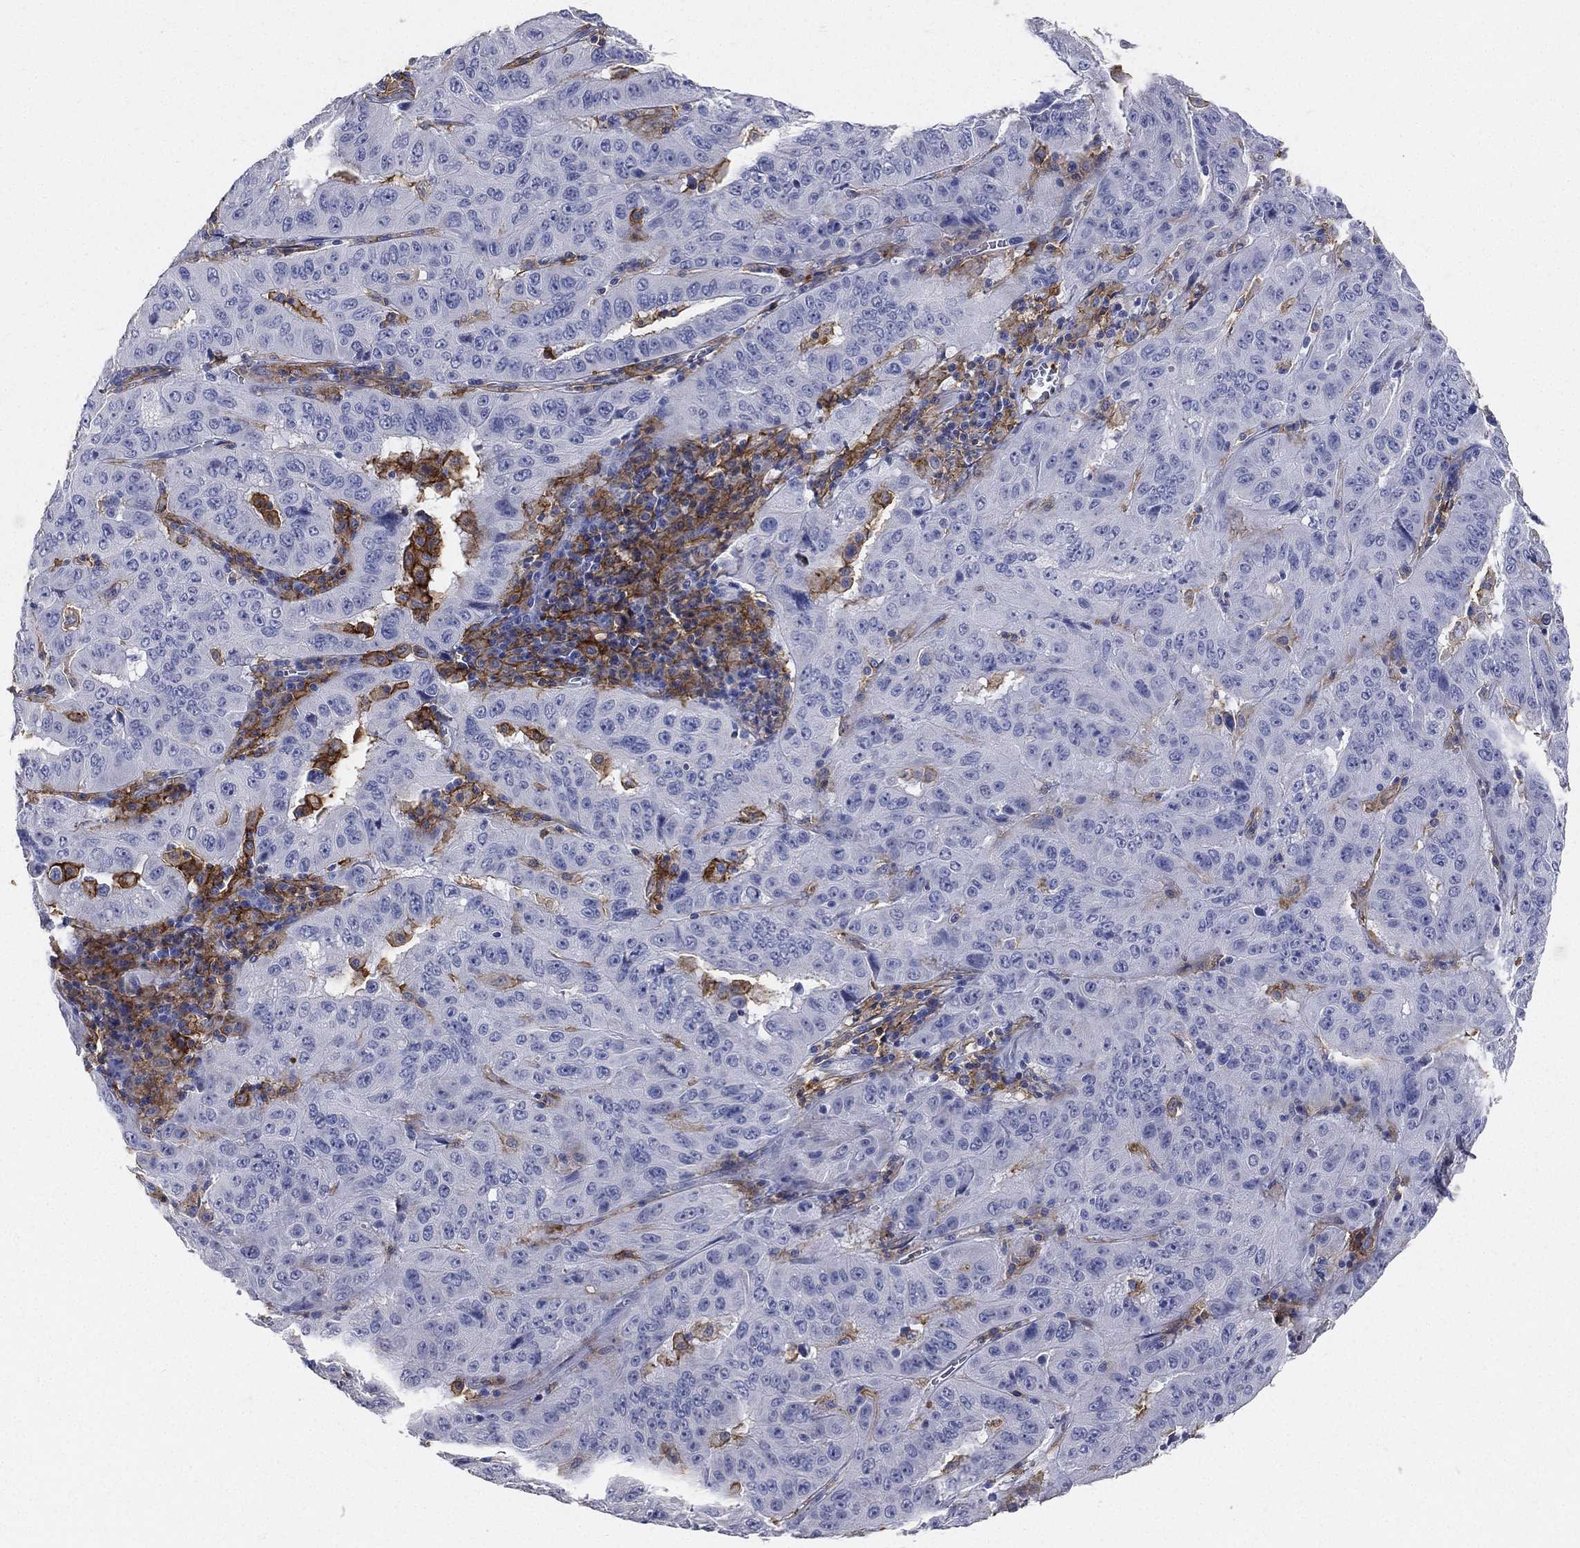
{"staining": {"intensity": "negative", "quantity": "none", "location": "none"}, "tissue": "pancreatic cancer", "cell_type": "Tumor cells", "image_type": "cancer", "snomed": [{"axis": "morphology", "description": "Adenocarcinoma, NOS"}, {"axis": "topography", "description": "Pancreas"}], "caption": "Tumor cells show no significant protein positivity in pancreatic cancer (adenocarcinoma). (Immunohistochemistry, brightfield microscopy, high magnification).", "gene": "CD33", "patient": {"sex": "male", "age": 63}}